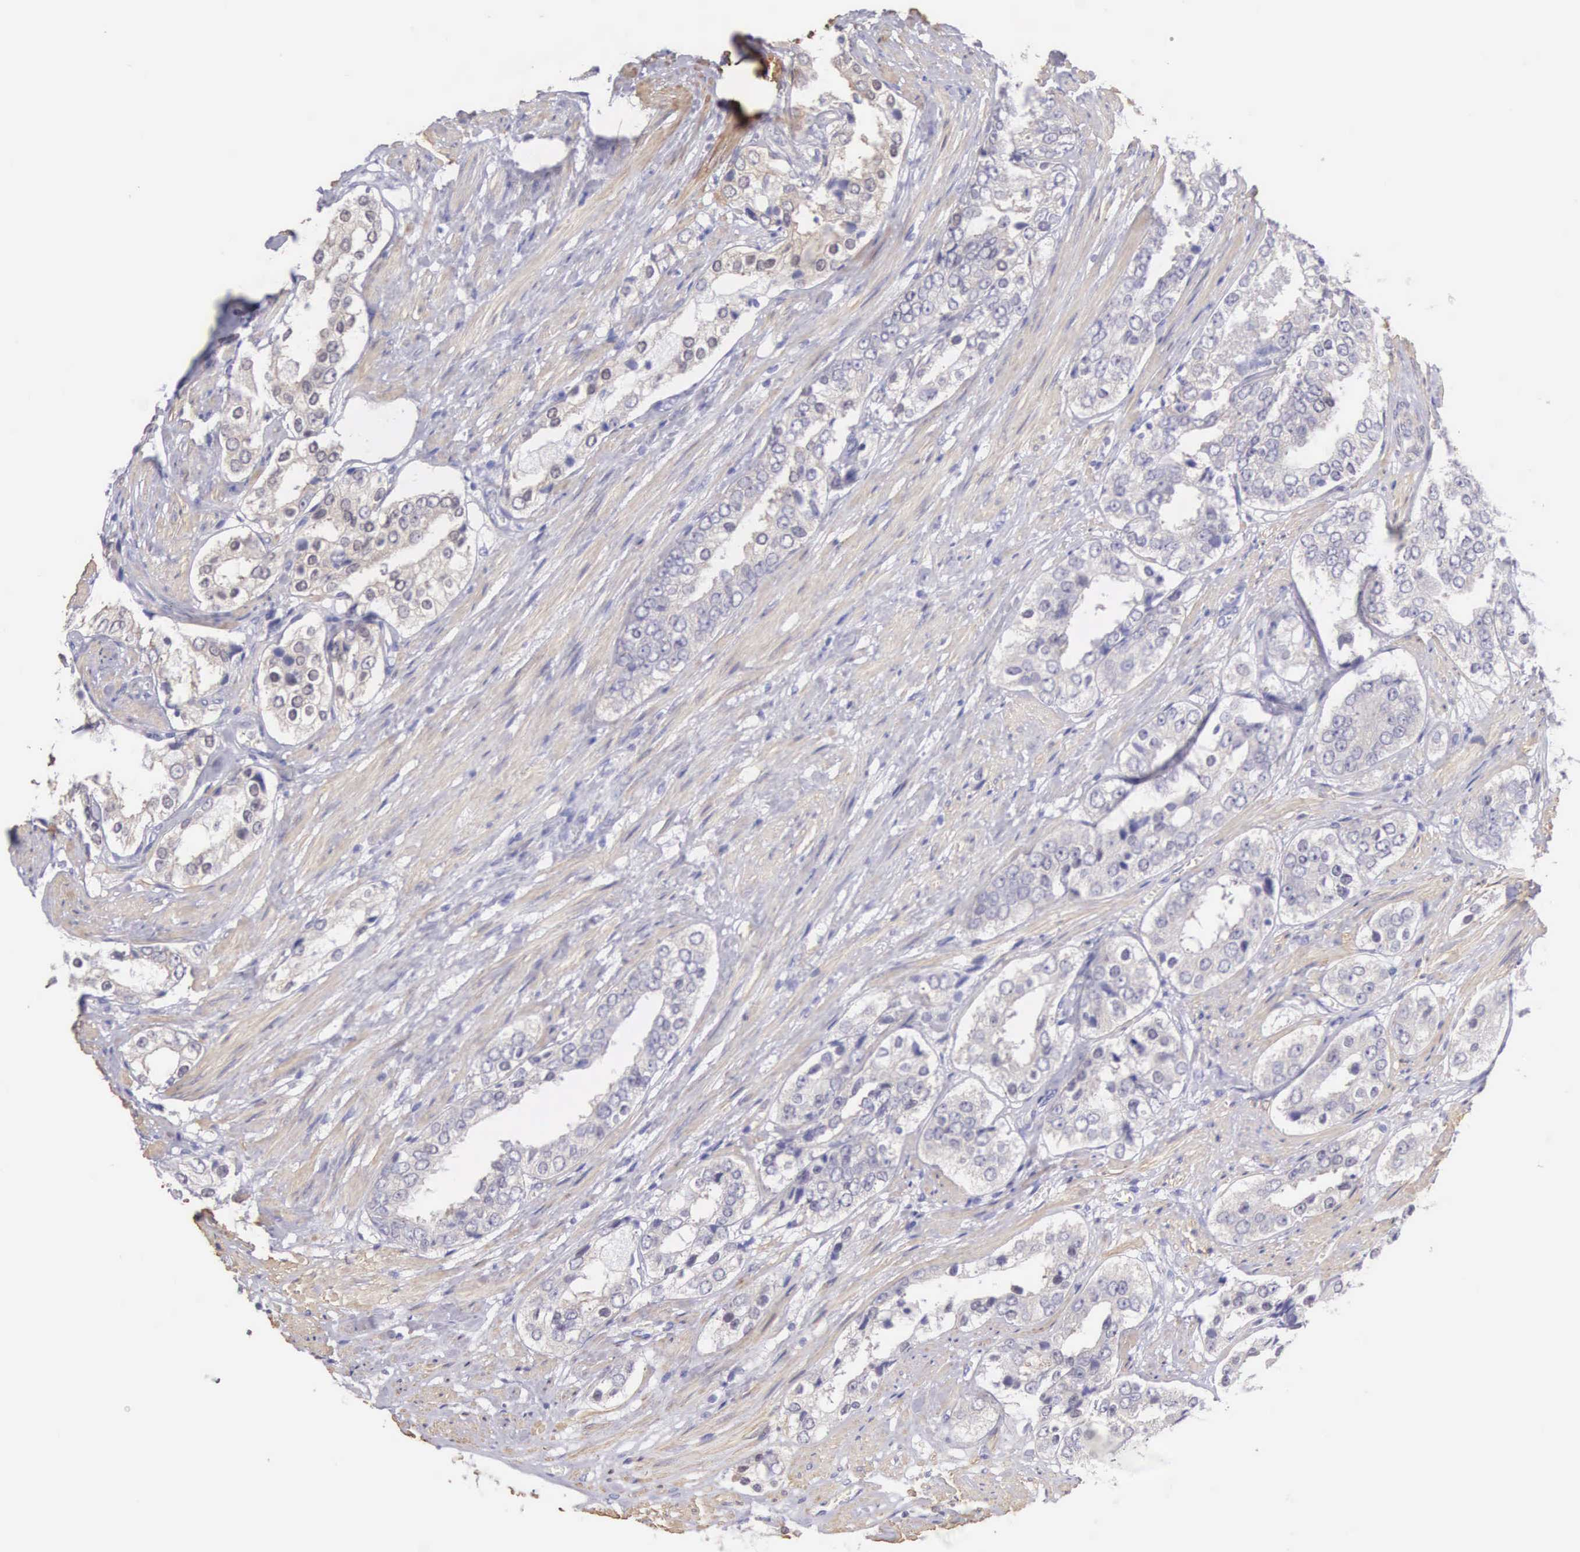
{"staining": {"intensity": "weak", "quantity": "25%-75%", "location": "cytoplasmic/membranous"}, "tissue": "prostate cancer", "cell_type": "Tumor cells", "image_type": "cancer", "snomed": [{"axis": "morphology", "description": "Adenocarcinoma, Medium grade"}, {"axis": "topography", "description": "Prostate"}], "caption": "Immunohistochemistry (IHC) (DAB) staining of prostate cancer shows weak cytoplasmic/membranous protein positivity in about 25%-75% of tumor cells.", "gene": "ARFGAP3", "patient": {"sex": "male", "age": 73}}